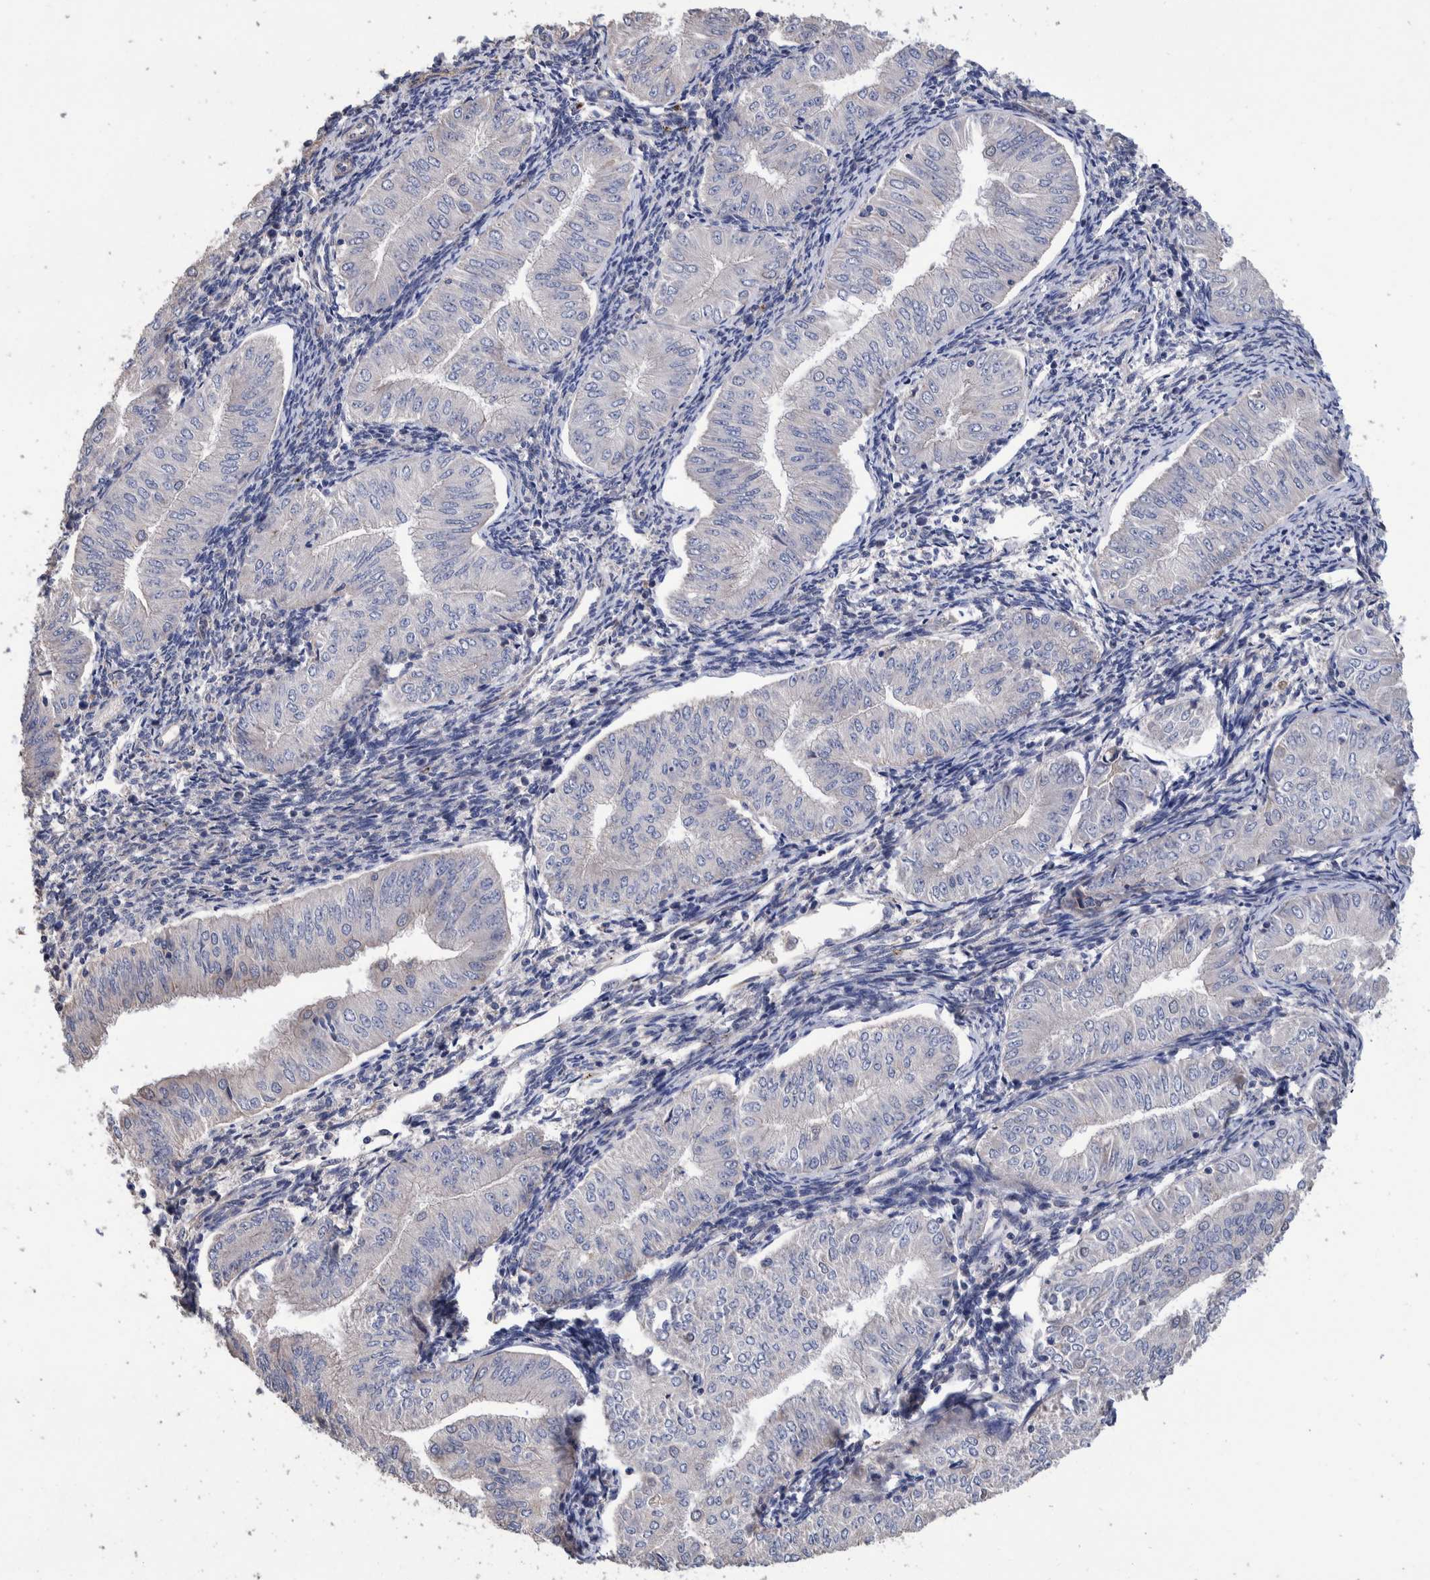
{"staining": {"intensity": "negative", "quantity": "none", "location": "none"}, "tissue": "endometrial cancer", "cell_type": "Tumor cells", "image_type": "cancer", "snomed": [{"axis": "morphology", "description": "Normal tissue, NOS"}, {"axis": "morphology", "description": "Adenocarcinoma, NOS"}, {"axis": "topography", "description": "Endometrium"}], "caption": "Immunohistochemical staining of endometrial cancer (adenocarcinoma) demonstrates no significant expression in tumor cells.", "gene": "SLC45A4", "patient": {"sex": "female", "age": 53}}